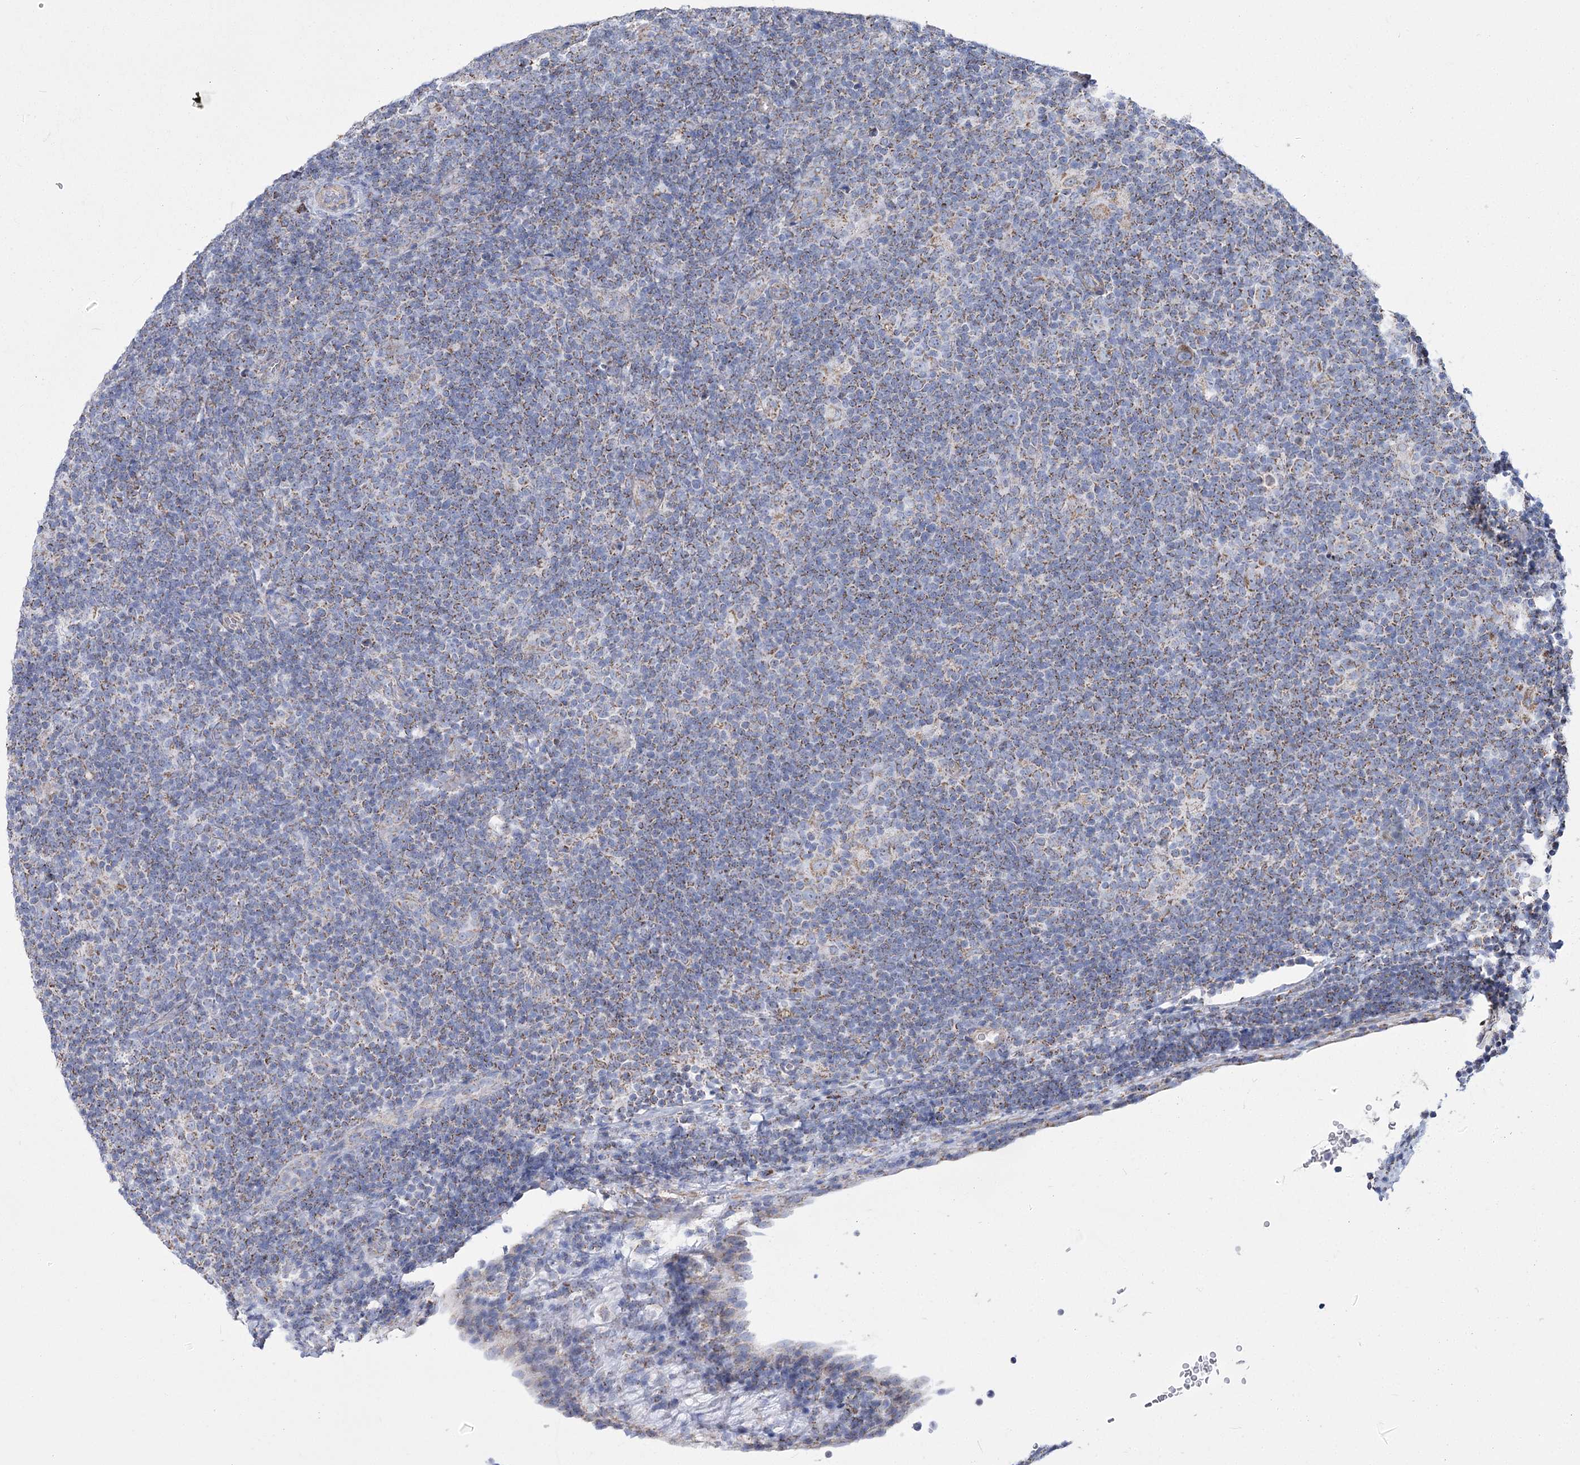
{"staining": {"intensity": "moderate", "quantity": "25%-75%", "location": "cytoplasmic/membranous"}, "tissue": "lymphoma", "cell_type": "Tumor cells", "image_type": "cancer", "snomed": [{"axis": "morphology", "description": "Hodgkin's disease, NOS"}, {"axis": "topography", "description": "Lymph node"}], "caption": "This micrograph shows lymphoma stained with immunohistochemistry to label a protein in brown. The cytoplasmic/membranous of tumor cells show moderate positivity for the protein. Nuclei are counter-stained blue.", "gene": "PDHB", "patient": {"sex": "female", "age": 57}}